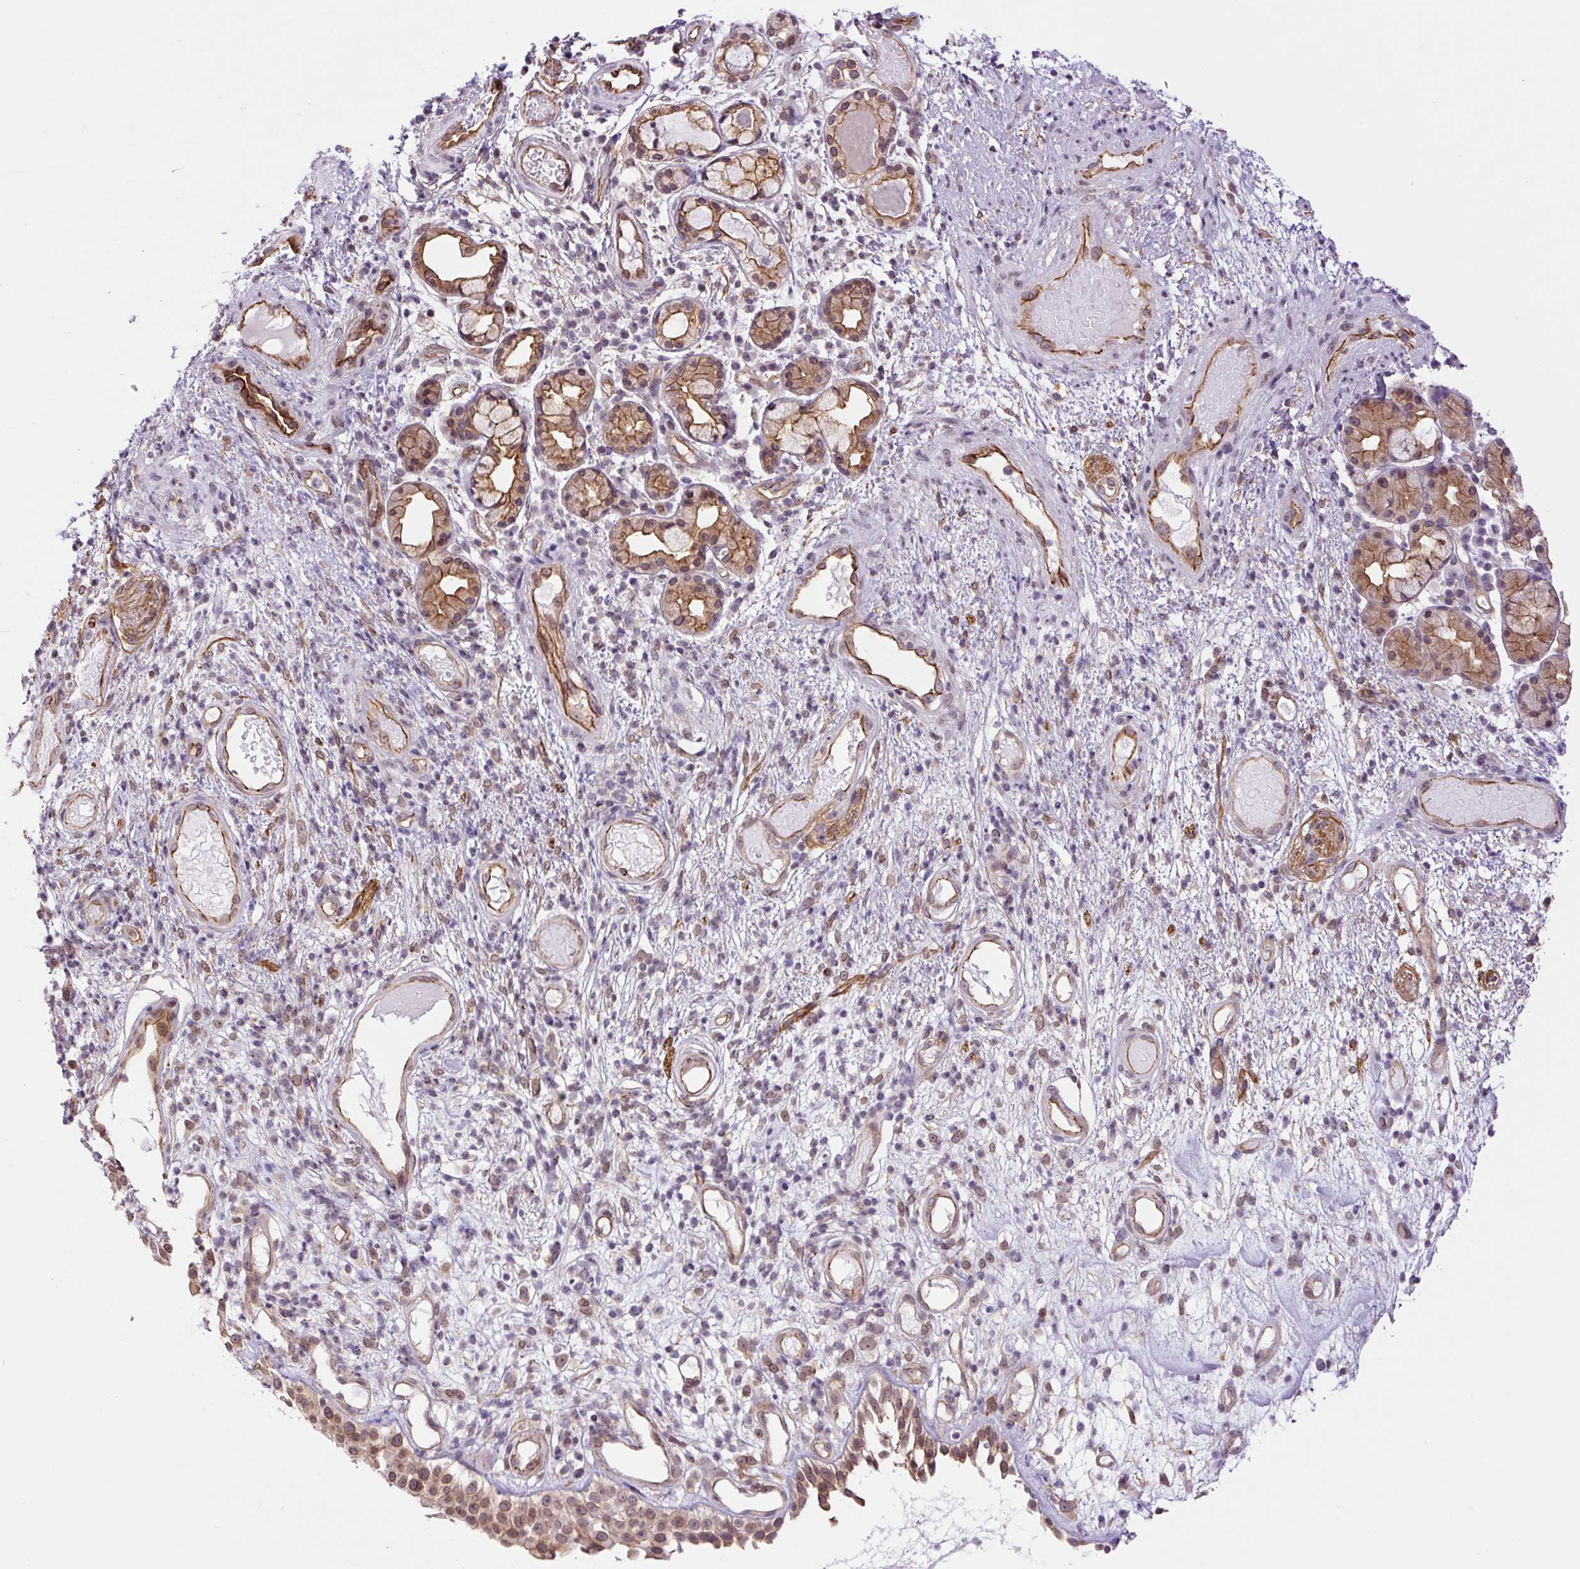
{"staining": {"intensity": "moderate", "quantity": ">75%", "location": "cytoplasmic/membranous"}, "tissue": "nasopharynx", "cell_type": "Respiratory epithelial cells", "image_type": "normal", "snomed": [{"axis": "morphology", "description": "Normal tissue, NOS"}, {"axis": "morphology", "description": "Inflammation, NOS"}, {"axis": "topography", "description": "Nasopharynx"}], "caption": "Immunohistochemical staining of unremarkable nasopharynx demonstrates moderate cytoplasmic/membranous protein staining in about >75% of respiratory epithelial cells.", "gene": "MYO5C", "patient": {"sex": "male", "age": 54}}